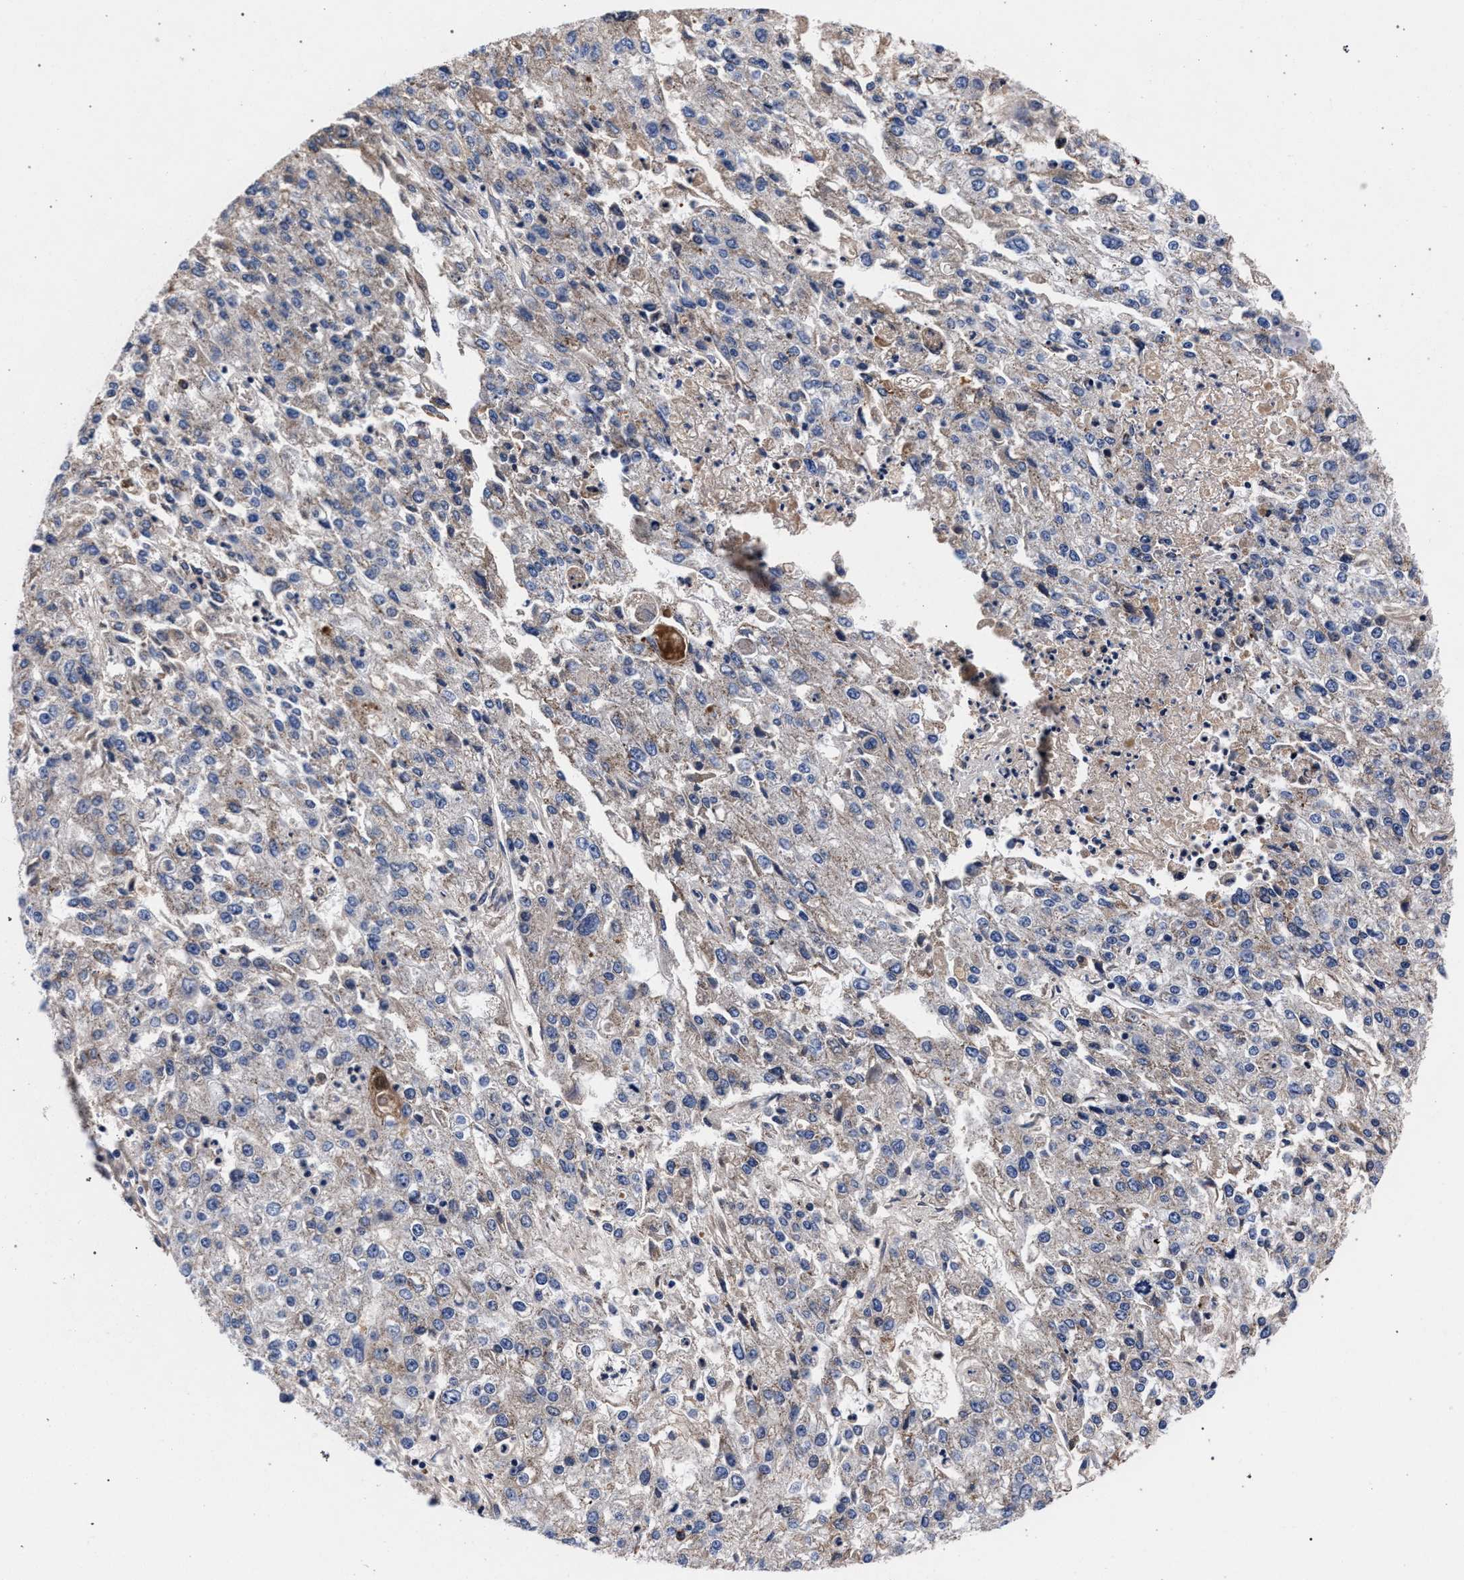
{"staining": {"intensity": "weak", "quantity": "<25%", "location": "cytoplasmic/membranous"}, "tissue": "endometrial cancer", "cell_type": "Tumor cells", "image_type": "cancer", "snomed": [{"axis": "morphology", "description": "Adenocarcinoma, NOS"}, {"axis": "topography", "description": "Endometrium"}], "caption": "Immunohistochemistry histopathology image of neoplastic tissue: endometrial cancer stained with DAB shows no significant protein staining in tumor cells.", "gene": "ACOX1", "patient": {"sex": "female", "age": 49}}